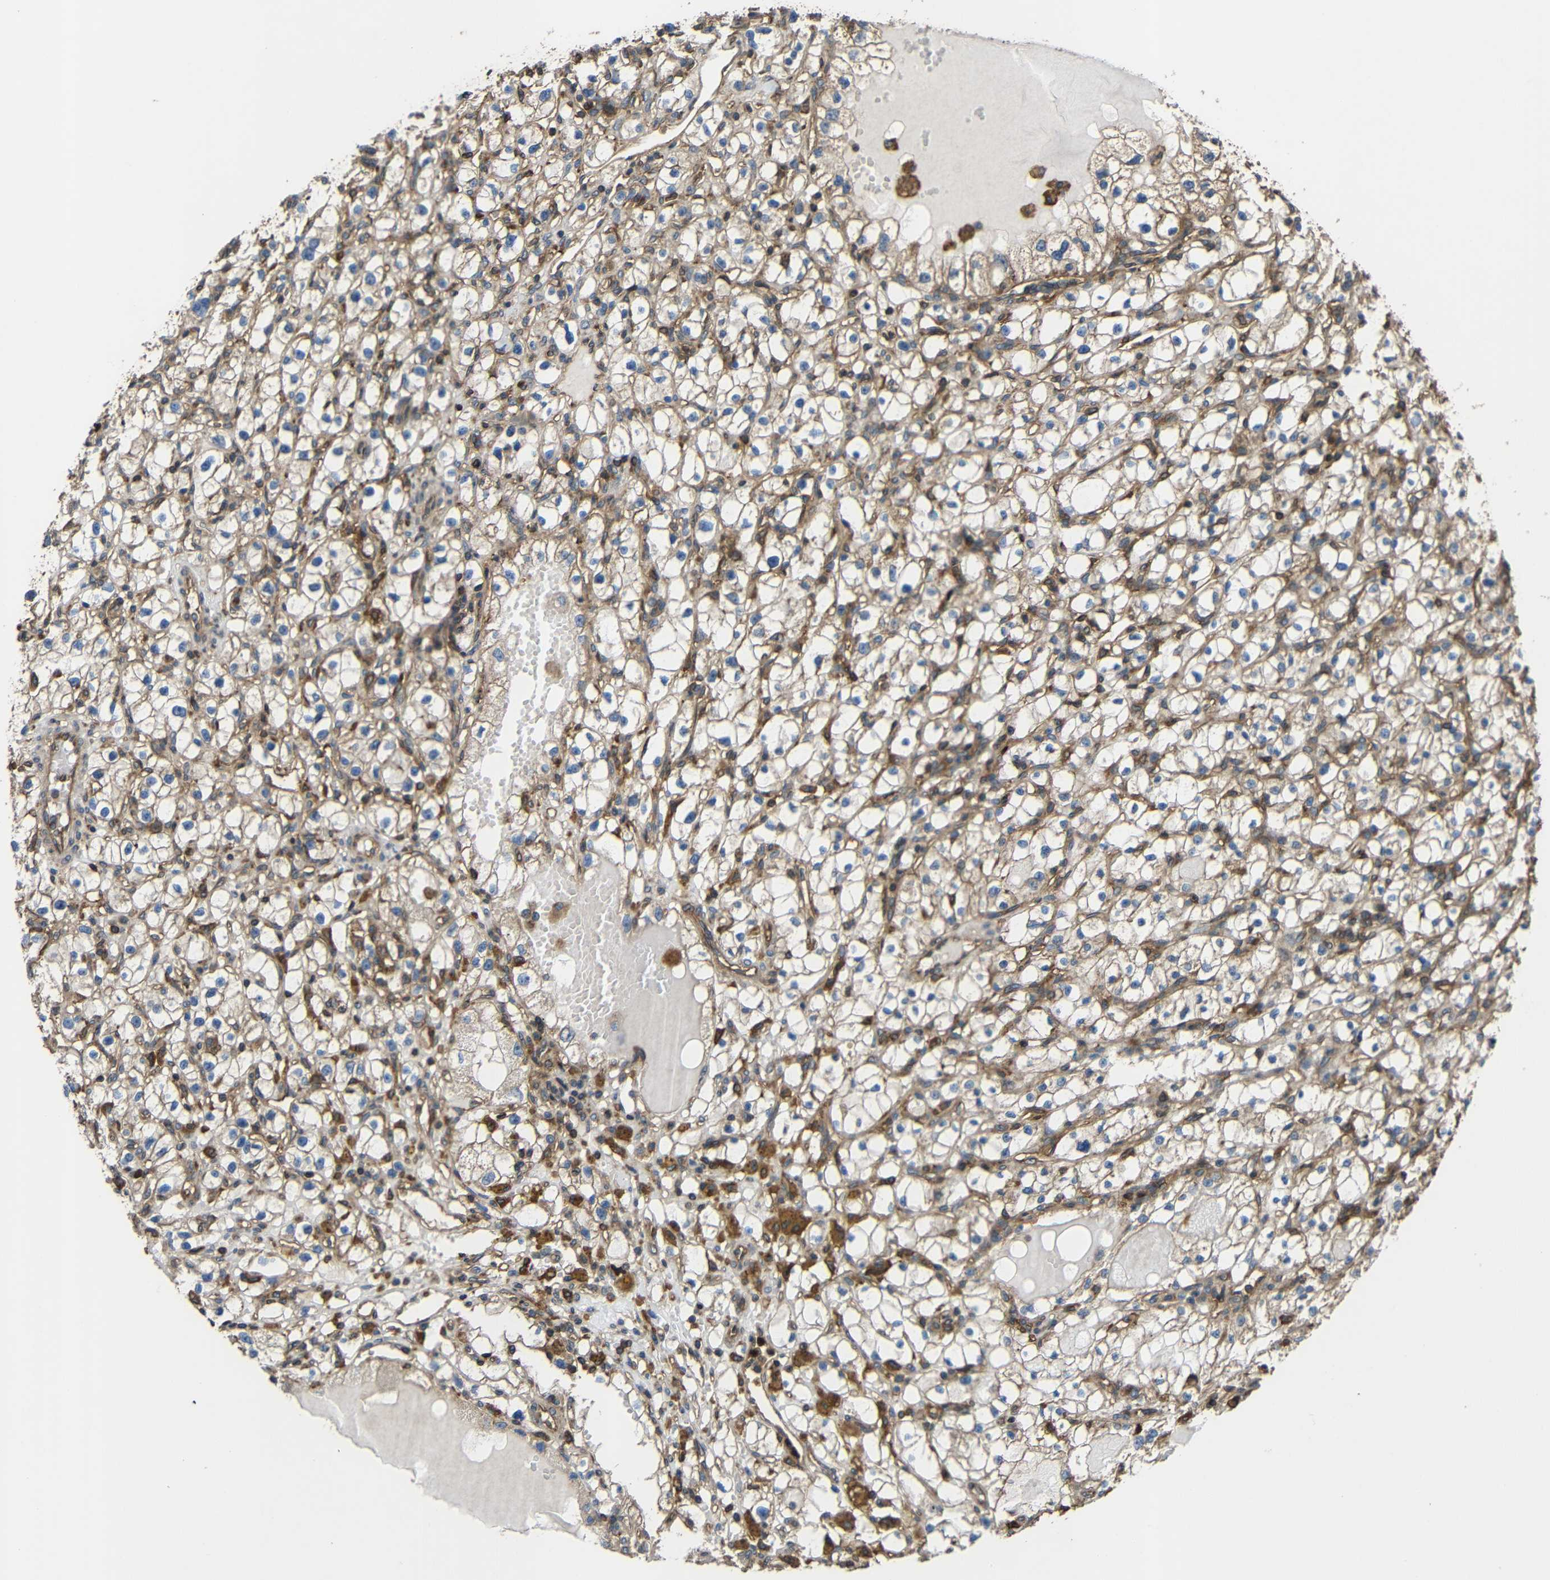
{"staining": {"intensity": "moderate", "quantity": ">75%", "location": "cytoplasmic/membranous"}, "tissue": "renal cancer", "cell_type": "Tumor cells", "image_type": "cancer", "snomed": [{"axis": "morphology", "description": "Adenocarcinoma, NOS"}, {"axis": "topography", "description": "Kidney"}], "caption": "IHC (DAB (3,3'-diaminobenzidine)) staining of human renal cancer exhibits moderate cytoplasmic/membranous protein expression in approximately >75% of tumor cells.", "gene": "TREM2", "patient": {"sex": "male", "age": 56}}